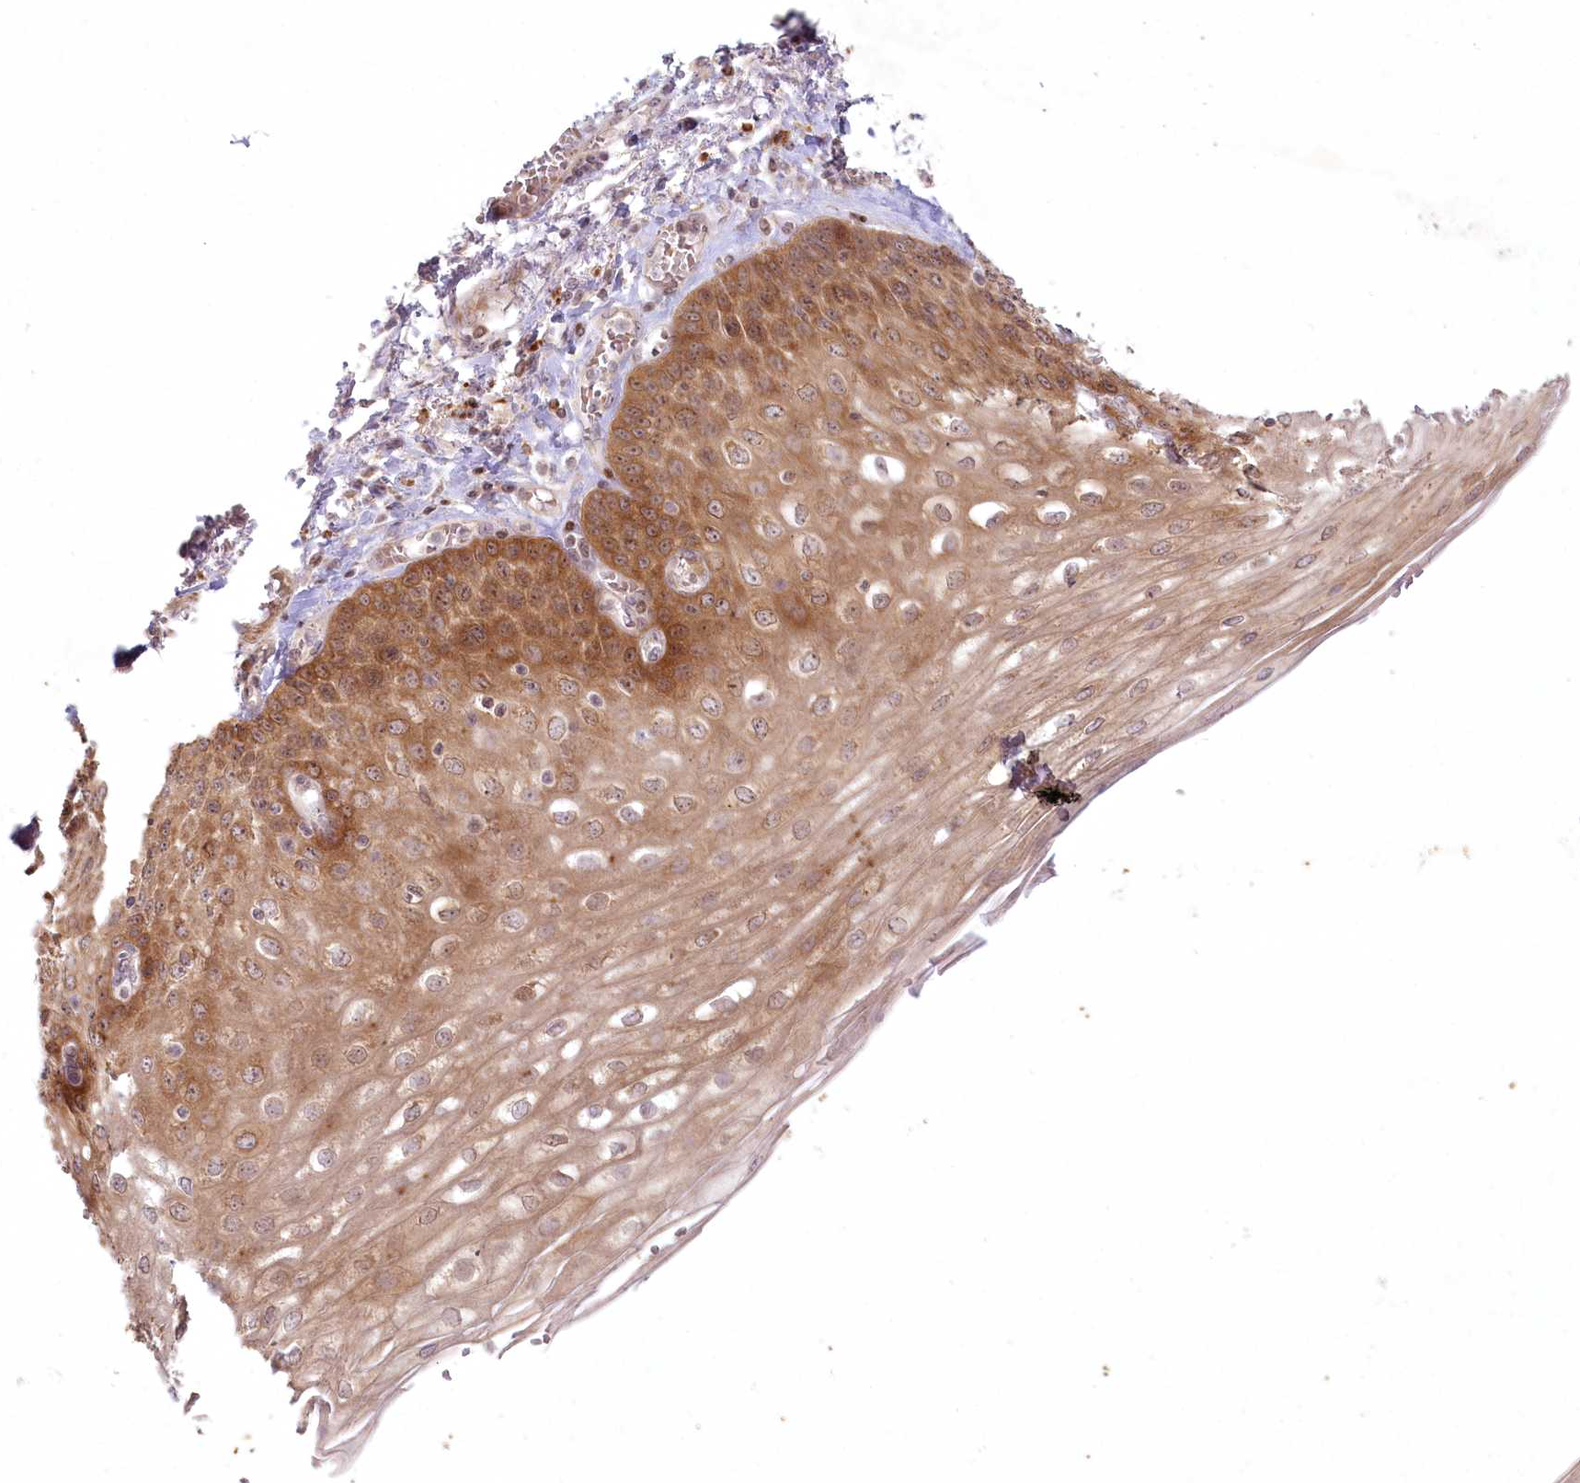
{"staining": {"intensity": "strong", "quantity": "25%-75%", "location": "cytoplasmic/membranous"}, "tissue": "esophagus", "cell_type": "Squamous epithelial cells", "image_type": "normal", "snomed": [{"axis": "morphology", "description": "Normal tissue, NOS"}, {"axis": "topography", "description": "Esophagus"}], "caption": "Immunohistochemical staining of normal human esophagus reveals 25%-75% levels of strong cytoplasmic/membranous protein staining in about 25%-75% of squamous epithelial cells.", "gene": "SH2D3A", "patient": {"sex": "male", "age": 81}}